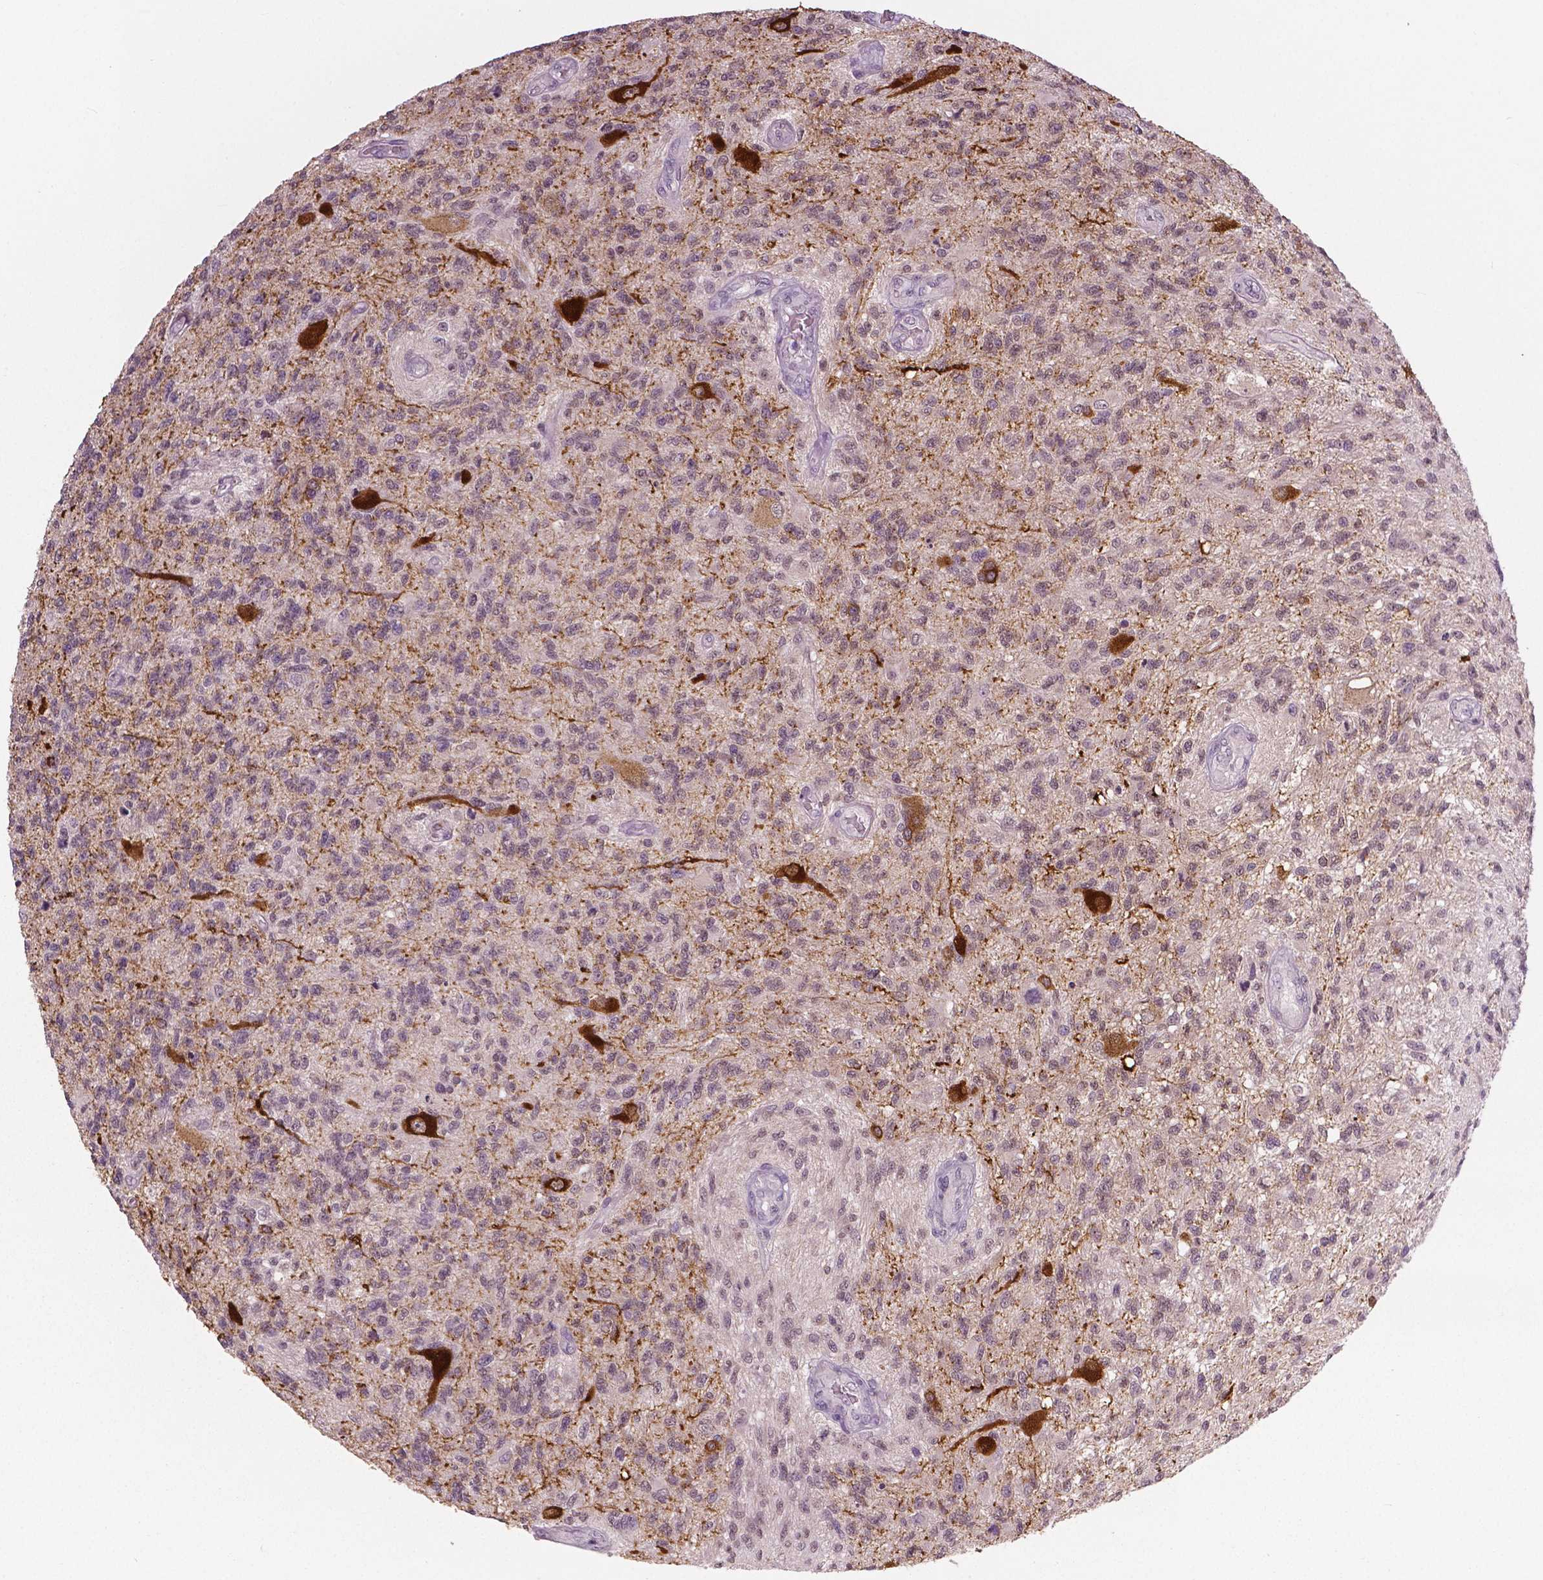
{"staining": {"intensity": "negative", "quantity": "none", "location": "none"}, "tissue": "glioma", "cell_type": "Tumor cells", "image_type": "cancer", "snomed": [{"axis": "morphology", "description": "Glioma, malignant, High grade"}, {"axis": "topography", "description": "Brain"}], "caption": "High magnification brightfield microscopy of high-grade glioma (malignant) stained with DAB (3,3'-diaminobenzidine) (brown) and counterstained with hematoxylin (blue): tumor cells show no significant staining. The staining is performed using DAB (3,3'-diaminobenzidine) brown chromogen with nuclei counter-stained in using hematoxylin.", "gene": "NECAB1", "patient": {"sex": "male", "age": 56}}